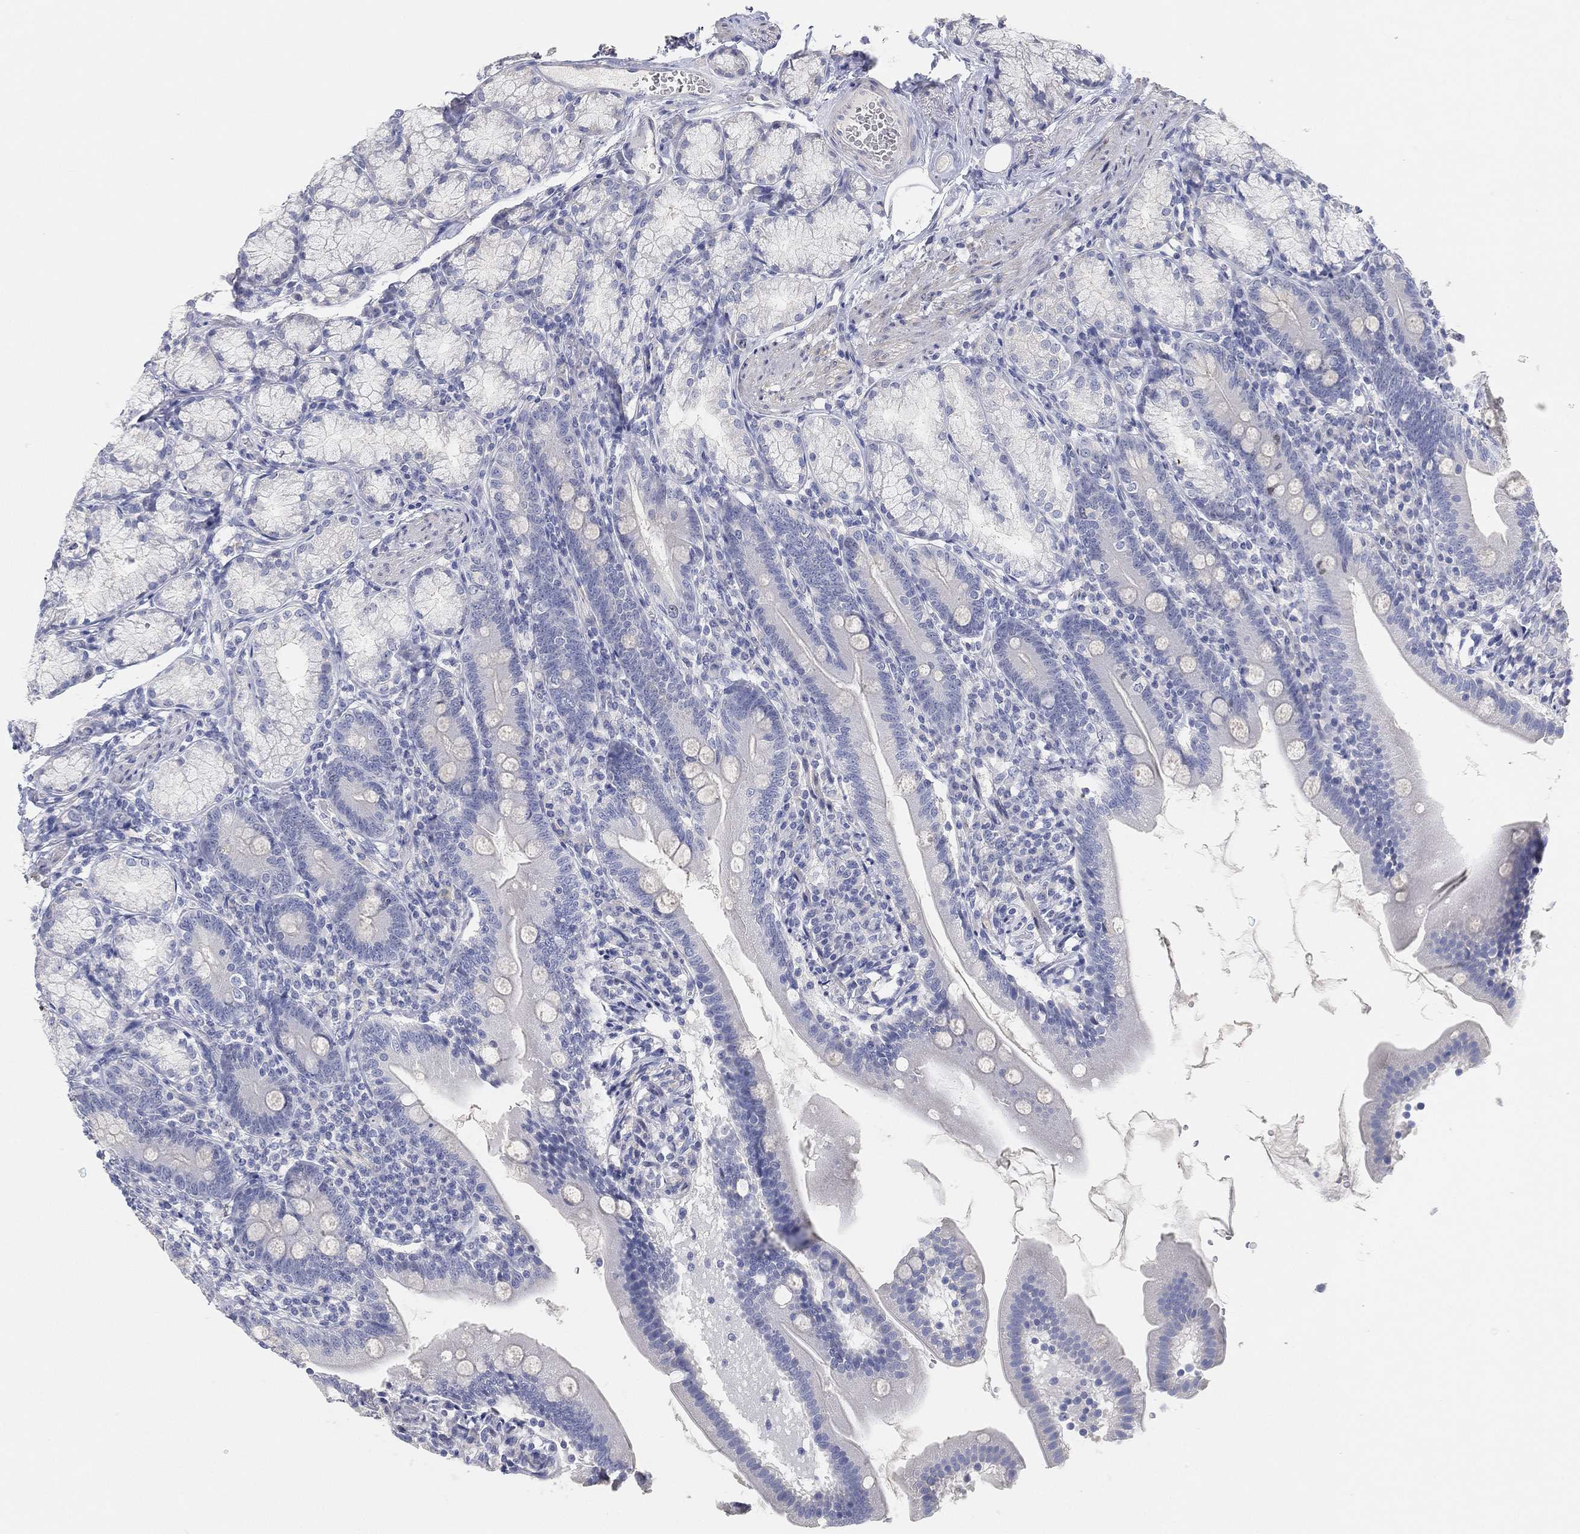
{"staining": {"intensity": "negative", "quantity": "none", "location": "none"}, "tissue": "duodenum", "cell_type": "Glandular cells", "image_type": "normal", "snomed": [{"axis": "morphology", "description": "Normal tissue, NOS"}, {"axis": "topography", "description": "Duodenum"}], "caption": "The photomicrograph demonstrates no significant expression in glandular cells of duodenum. (Brightfield microscopy of DAB (3,3'-diaminobenzidine) IHC at high magnification).", "gene": "FAM187B", "patient": {"sex": "female", "age": 67}}